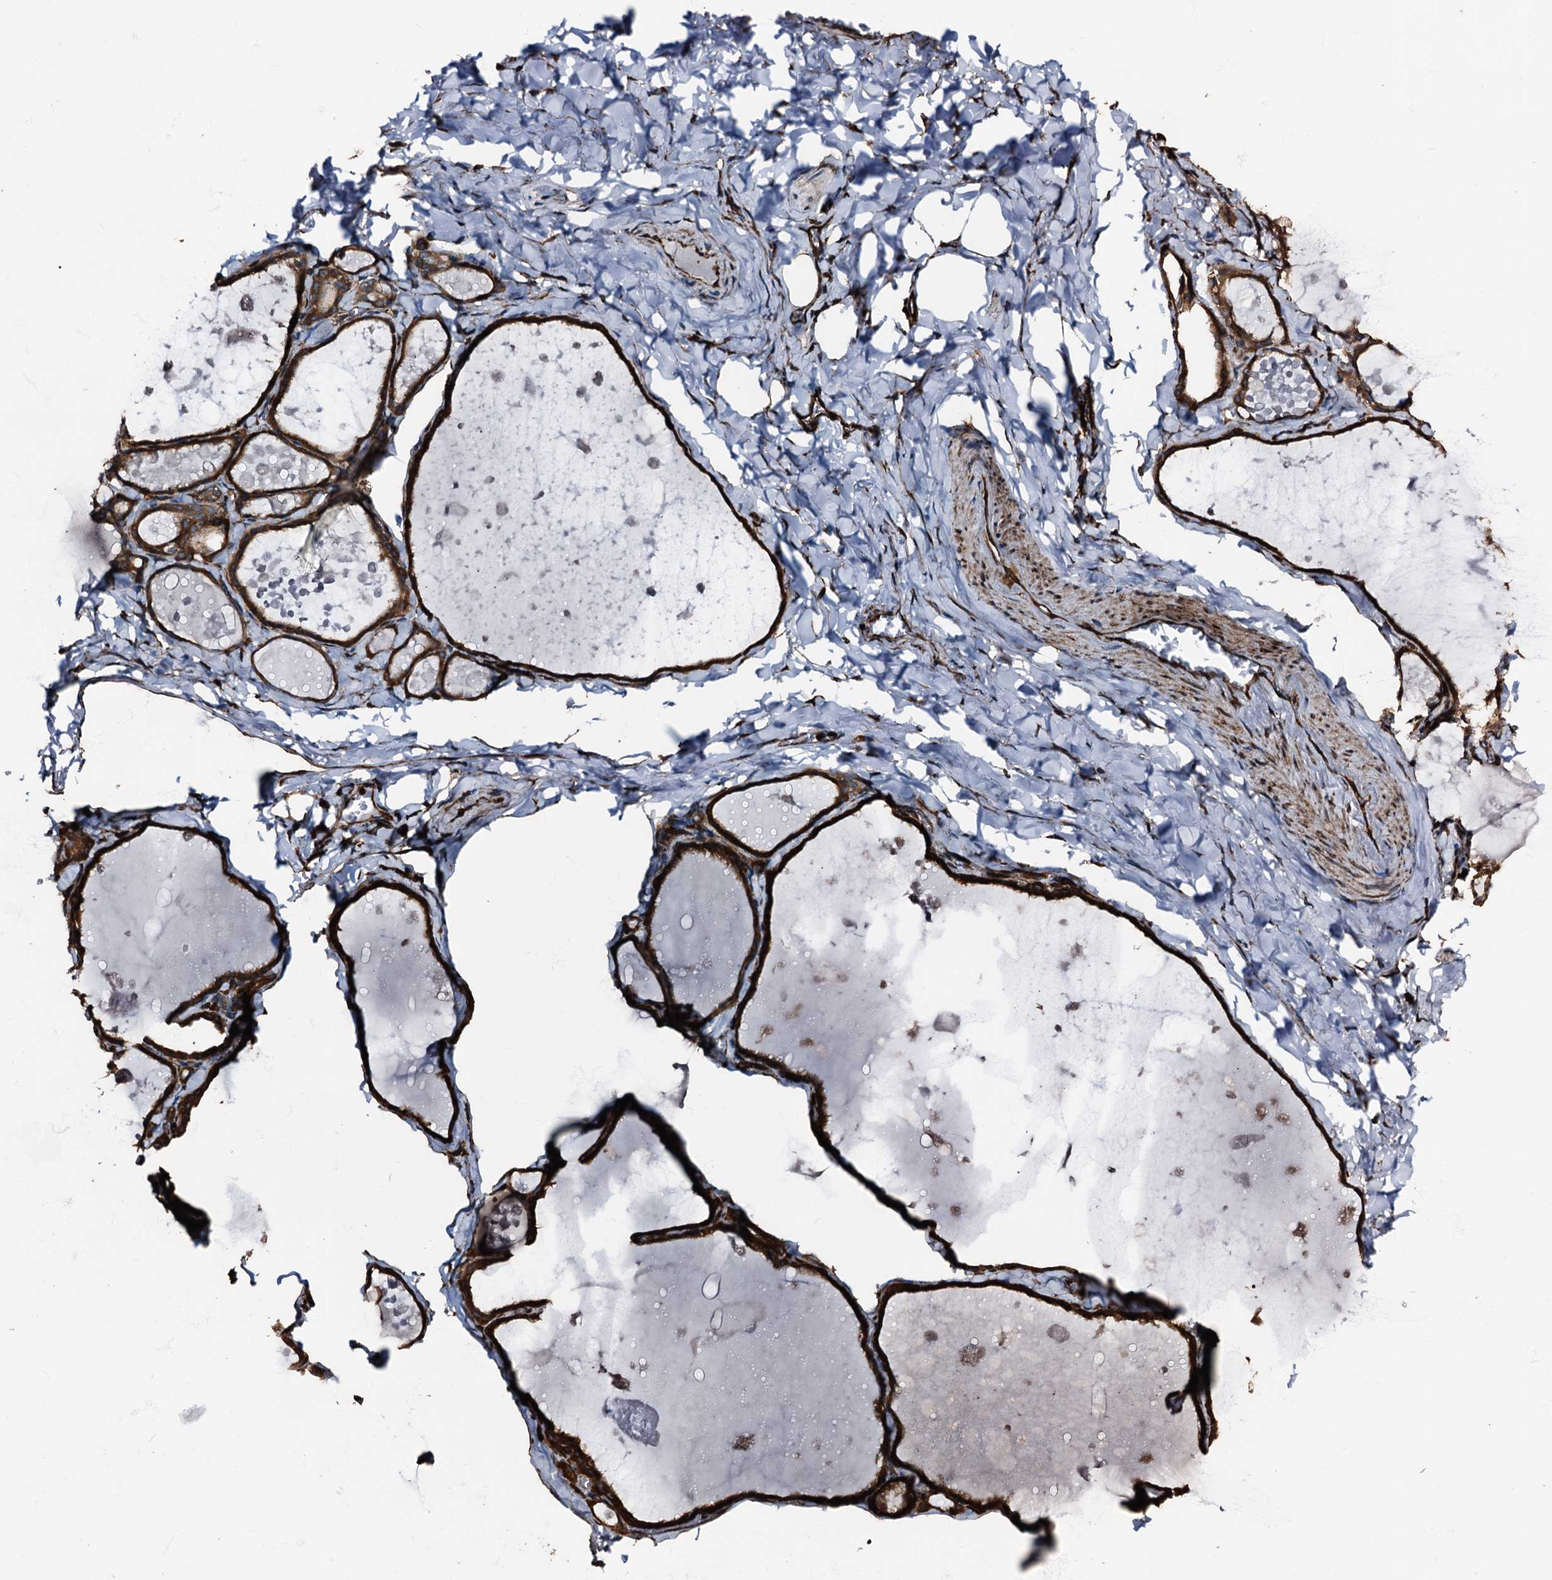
{"staining": {"intensity": "strong", "quantity": ">75%", "location": "cytoplasmic/membranous"}, "tissue": "thyroid gland", "cell_type": "Glandular cells", "image_type": "normal", "snomed": [{"axis": "morphology", "description": "Normal tissue, NOS"}, {"axis": "topography", "description": "Thyroid gland"}], "caption": "This image reveals immunohistochemistry staining of benign human thyroid gland, with high strong cytoplasmic/membranous expression in about >75% of glandular cells.", "gene": "ATP2C1", "patient": {"sex": "male", "age": 56}}